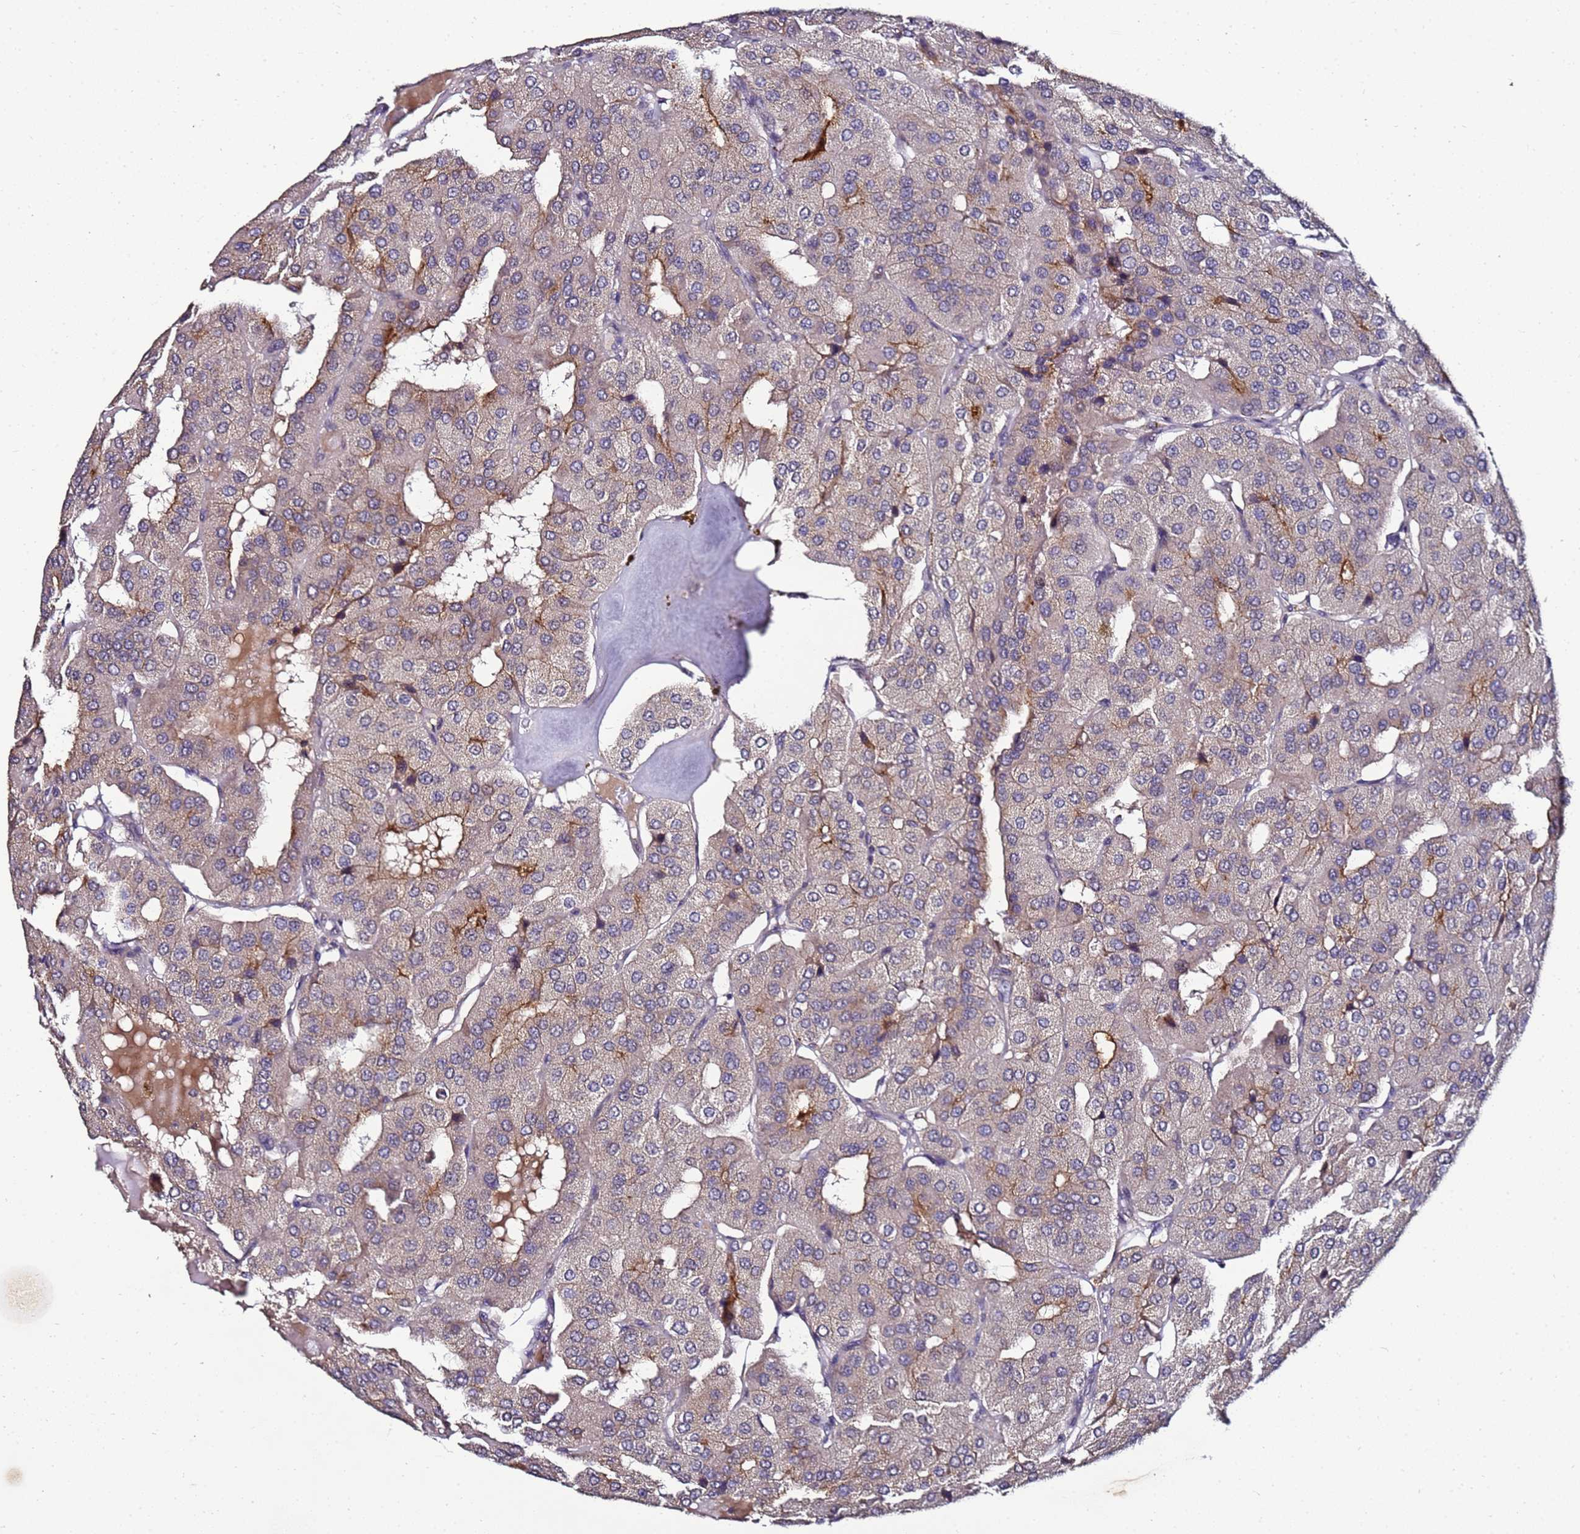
{"staining": {"intensity": "weak", "quantity": "<25%", "location": "cytoplasmic/membranous"}, "tissue": "parathyroid gland", "cell_type": "Glandular cells", "image_type": "normal", "snomed": [{"axis": "morphology", "description": "Normal tissue, NOS"}, {"axis": "morphology", "description": "Adenoma, NOS"}, {"axis": "topography", "description": "Parathyroid gland"}], "caption": "Glandular cells show no significant protein positivity in benign parathyroid gland. Brightfield microscopy of immunohistochemistry (IHC) stained with DAB (brown) and hematoxylin (blue), captured at high magnification.", "gene": "ANKRD17", "patient": {"sex": "female", "age": 86}}